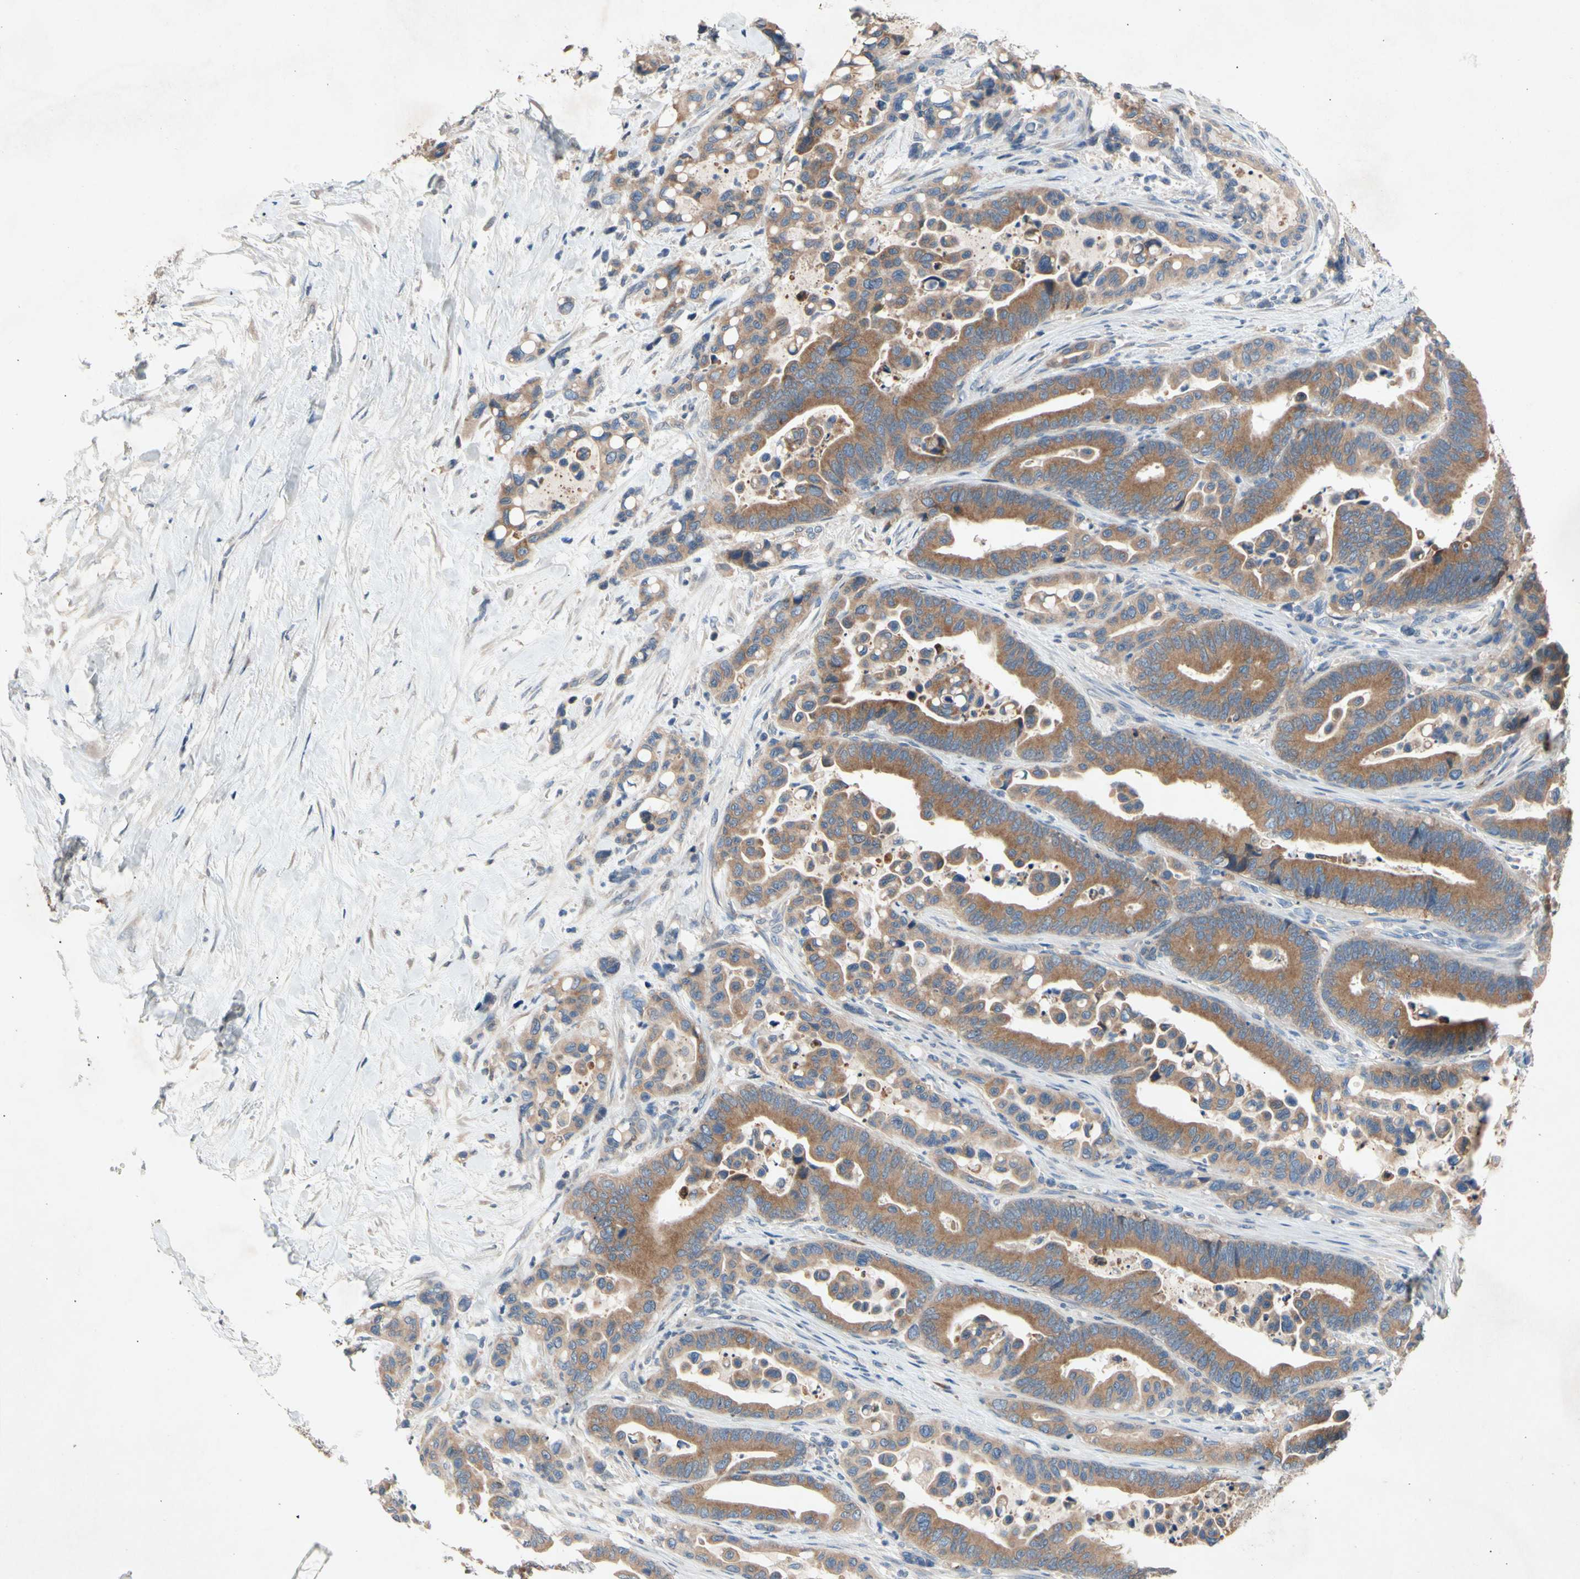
{"staining": {"intensity": "moderate", "quantity": ">75%", "location": "cytoplasmic/membranous"}, "tissue": "colorectal cancer", "cell_type": "Tumor cells", "image_type": "cancer", "snomed": [{"axis": "morphology", "description": "Normal tissue, NOS"}, {"axis": "morphology", "description": "Adenocarcinoma, NOS"}, {"axis": "topography", "description": "Colon"}], "caption": "Immunohistochemistry (DAB (3,3'-diaminobenzidine)) staining of human colorectal cancer (adenocarcinoma) displays moderate cytoplasmic/membranous protein expression in about >75% of tumor cells.", "gene": "PRDX4", "patient": {"sex": "male", "age": 82}}